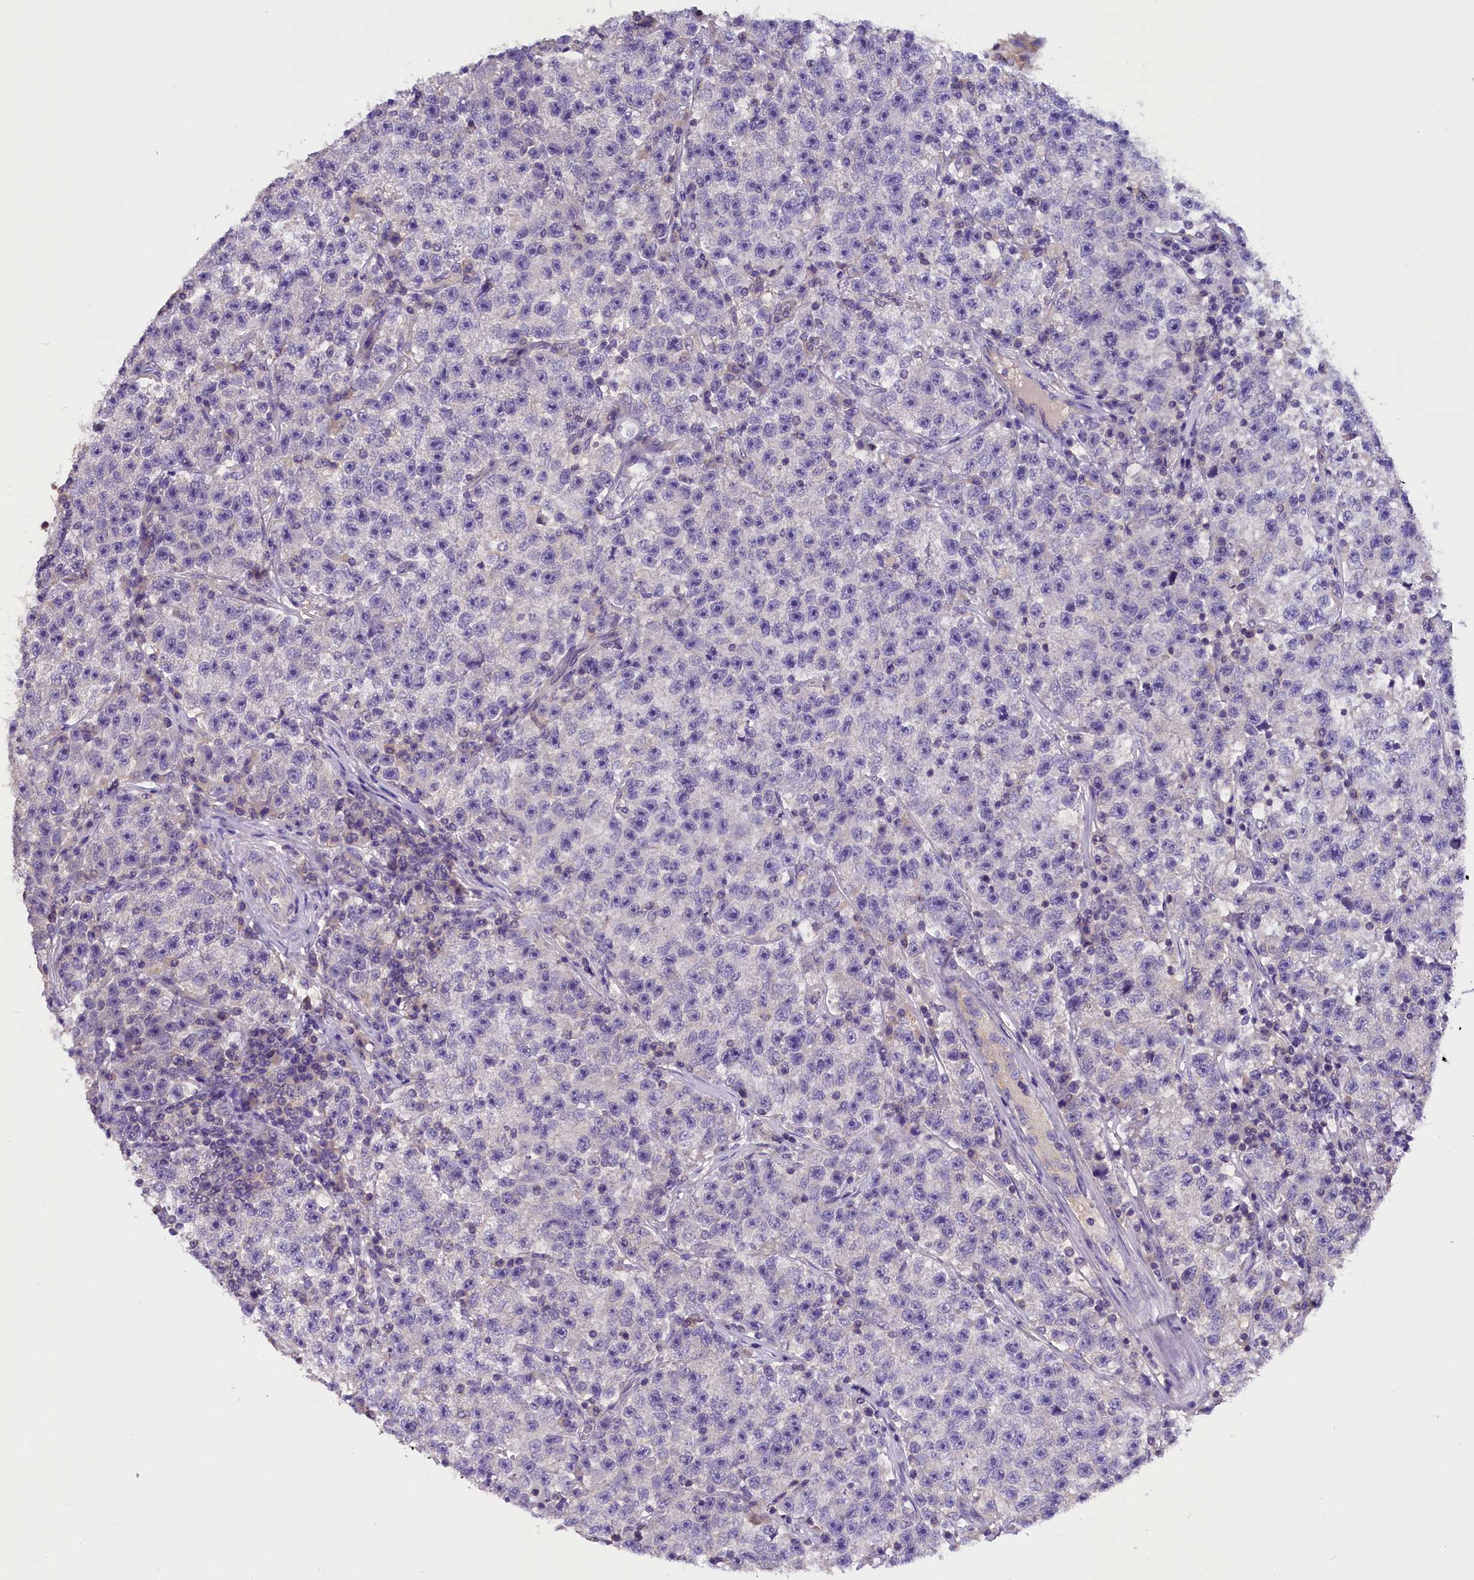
{"staining": {"intensity": "negative", "quantity": "none", "location": "none"}, "tissue": "testis cancer", "cell_type": "Tumor cells", "image_type": "cancer", "snomed": [{"axis": "morphology", "description": "Seminoma, NOS"}, {"axis": "topography", "description": "Testis"}], "caption": "The histopathology image demonstrates no staining of tumor cells in testis cancer (seminoma).", "gene": "AP3B2", "patient": {"sex": "male", "age": 22}}